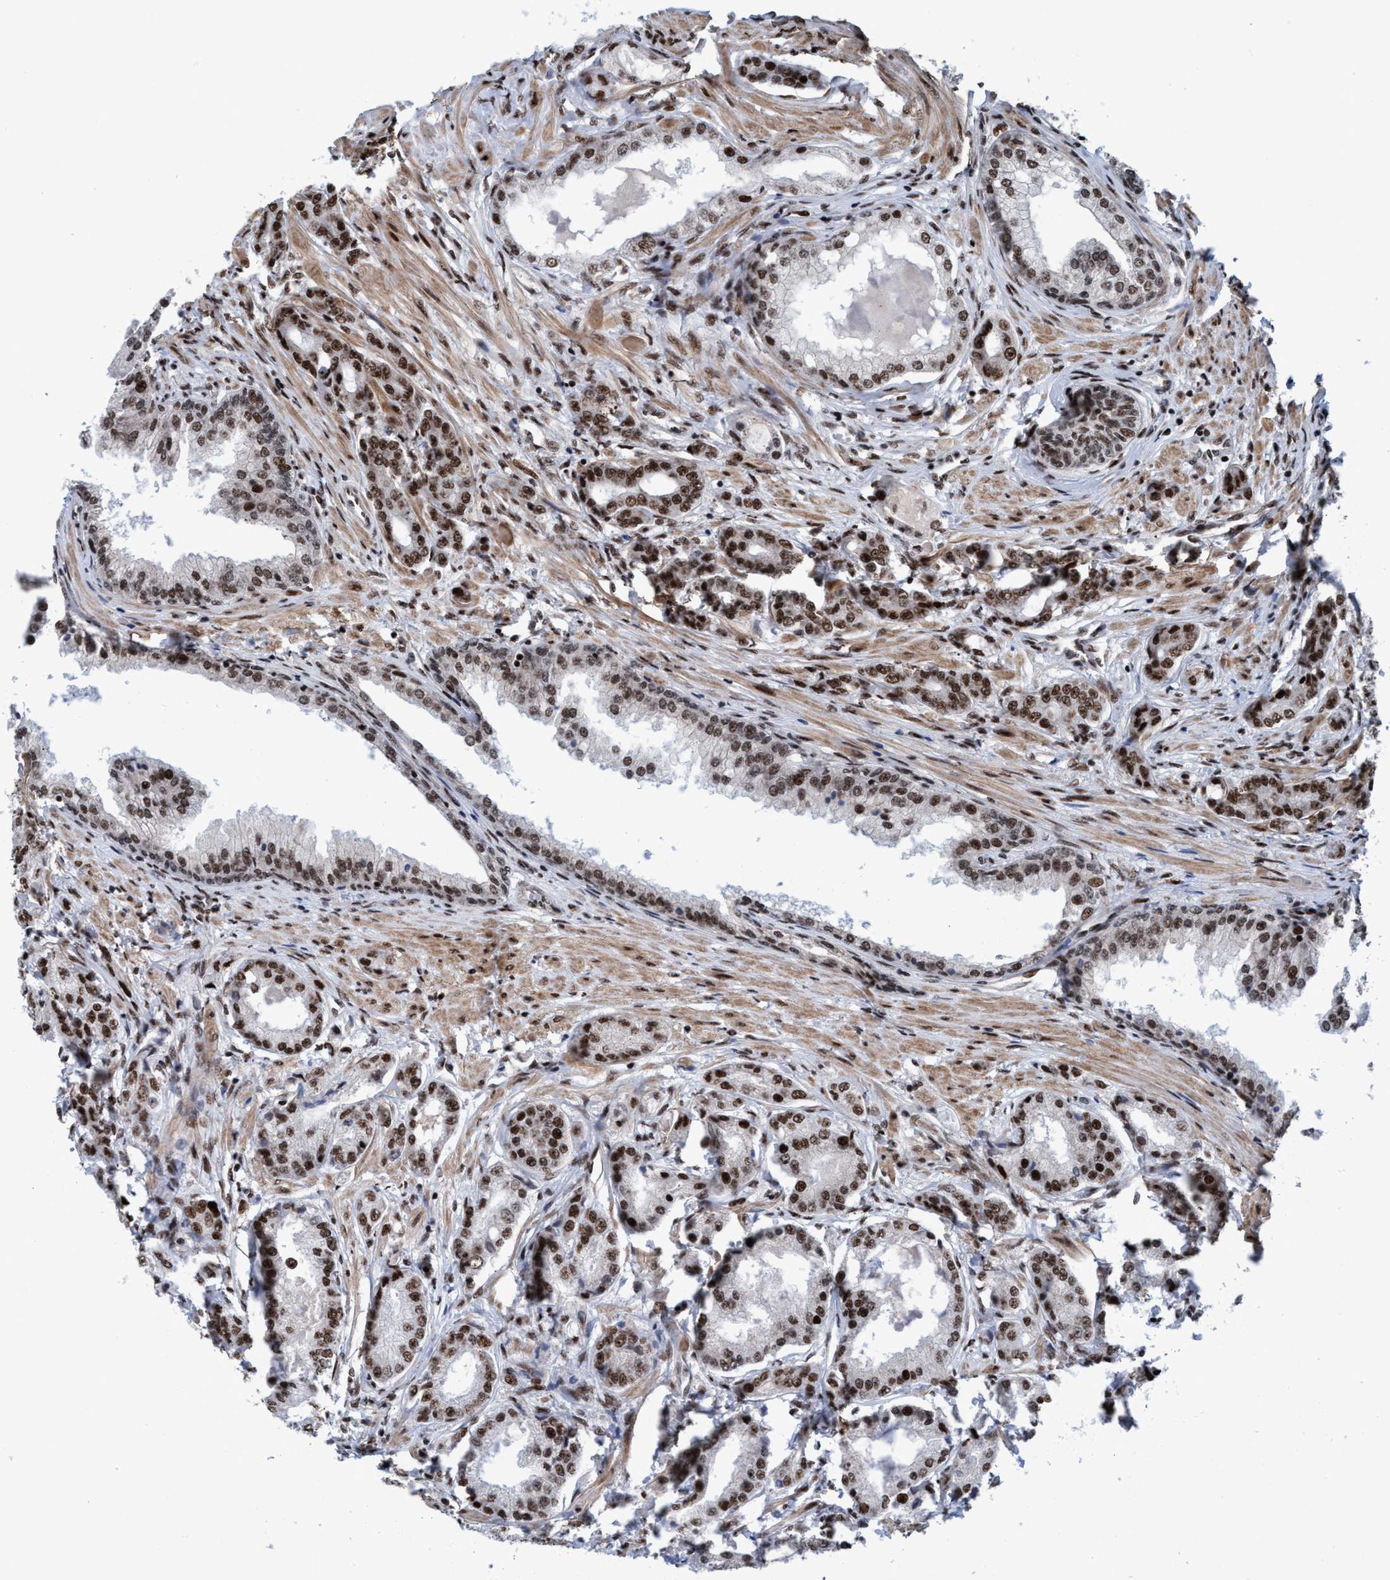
{"staining": {"intensity": "moderate", "quantity": ">75%", "location": "nuclear"}, "tissue": "prostate cancer", "cell_type": "Tumor cells", "image_type": "cancer", "snomed": [{"axis": "morphology", "description": "Adenocarcinoma, High grade"}, {"axis": "topography", "description": "Prostate"}], "caption": "Brown immunohistochemical staining in prostate cancer (high-grade adenocarcinoma) displays moderate nuclear staining in about >75% of tumor cells. The protein is shown in brown color, while the nuclei are stained blue.", "gene": "TOPBP1", "patient": {"sex": "male", "age": 59}}